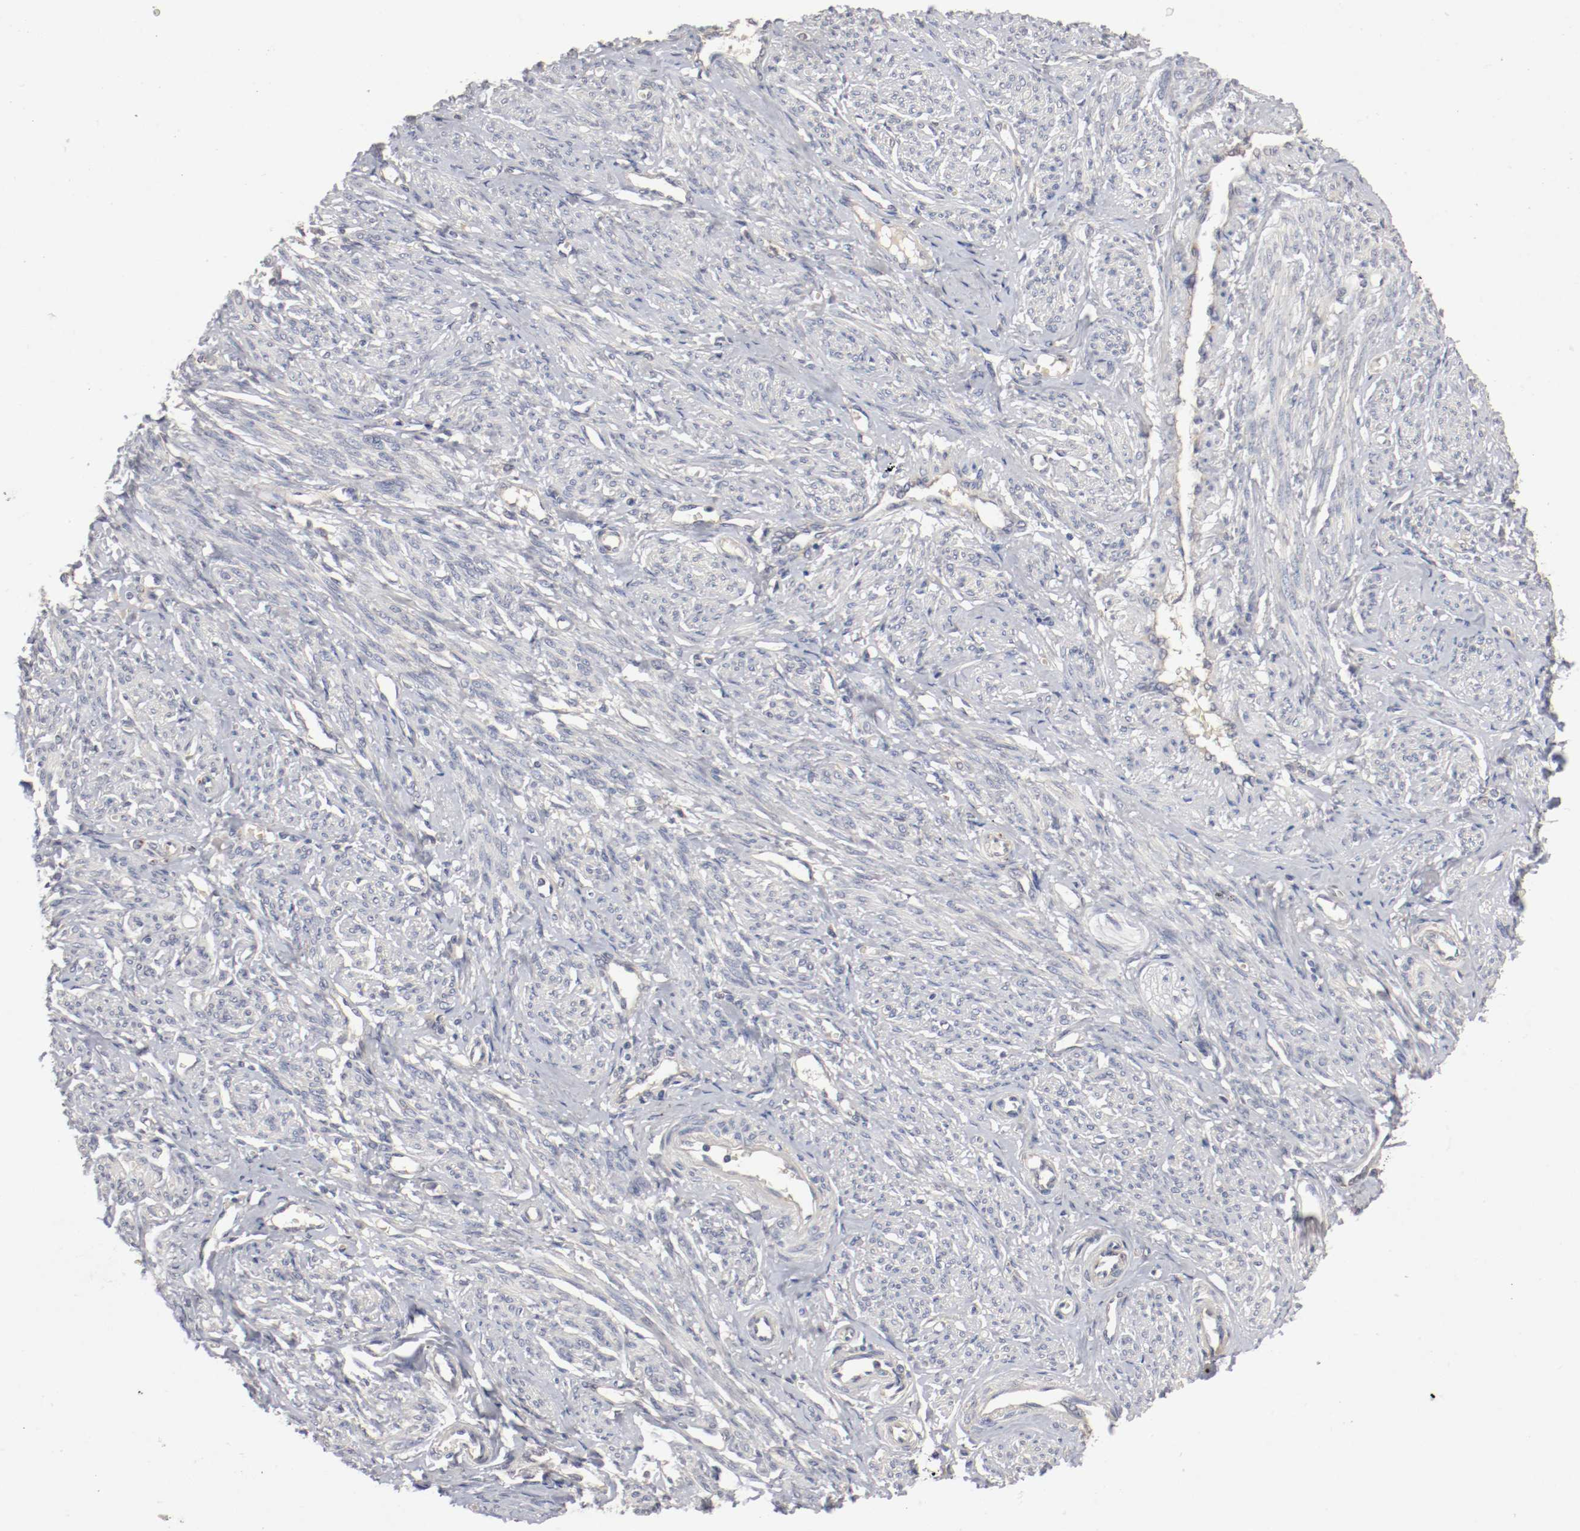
{"staining": {"intensity": "negative", "quantity": "none", "location": "none"}, "tissue": "smooth muscle", "cell_type": "Smooth muscle cells", "image_type": "normal", "snomed": [{"axis": "morphology", "description": "Normal tissue, NOS"}, {"axis": "topography", "description": "Smooth muscle"}], "caption": "This is a histopathology image of immunohistochemistry (IHC) staining of benign smooth muscle, which shows no positivity in smooth muscle cells.", "gene": "REN", "patient": {"sex": "female", "age": 65}}